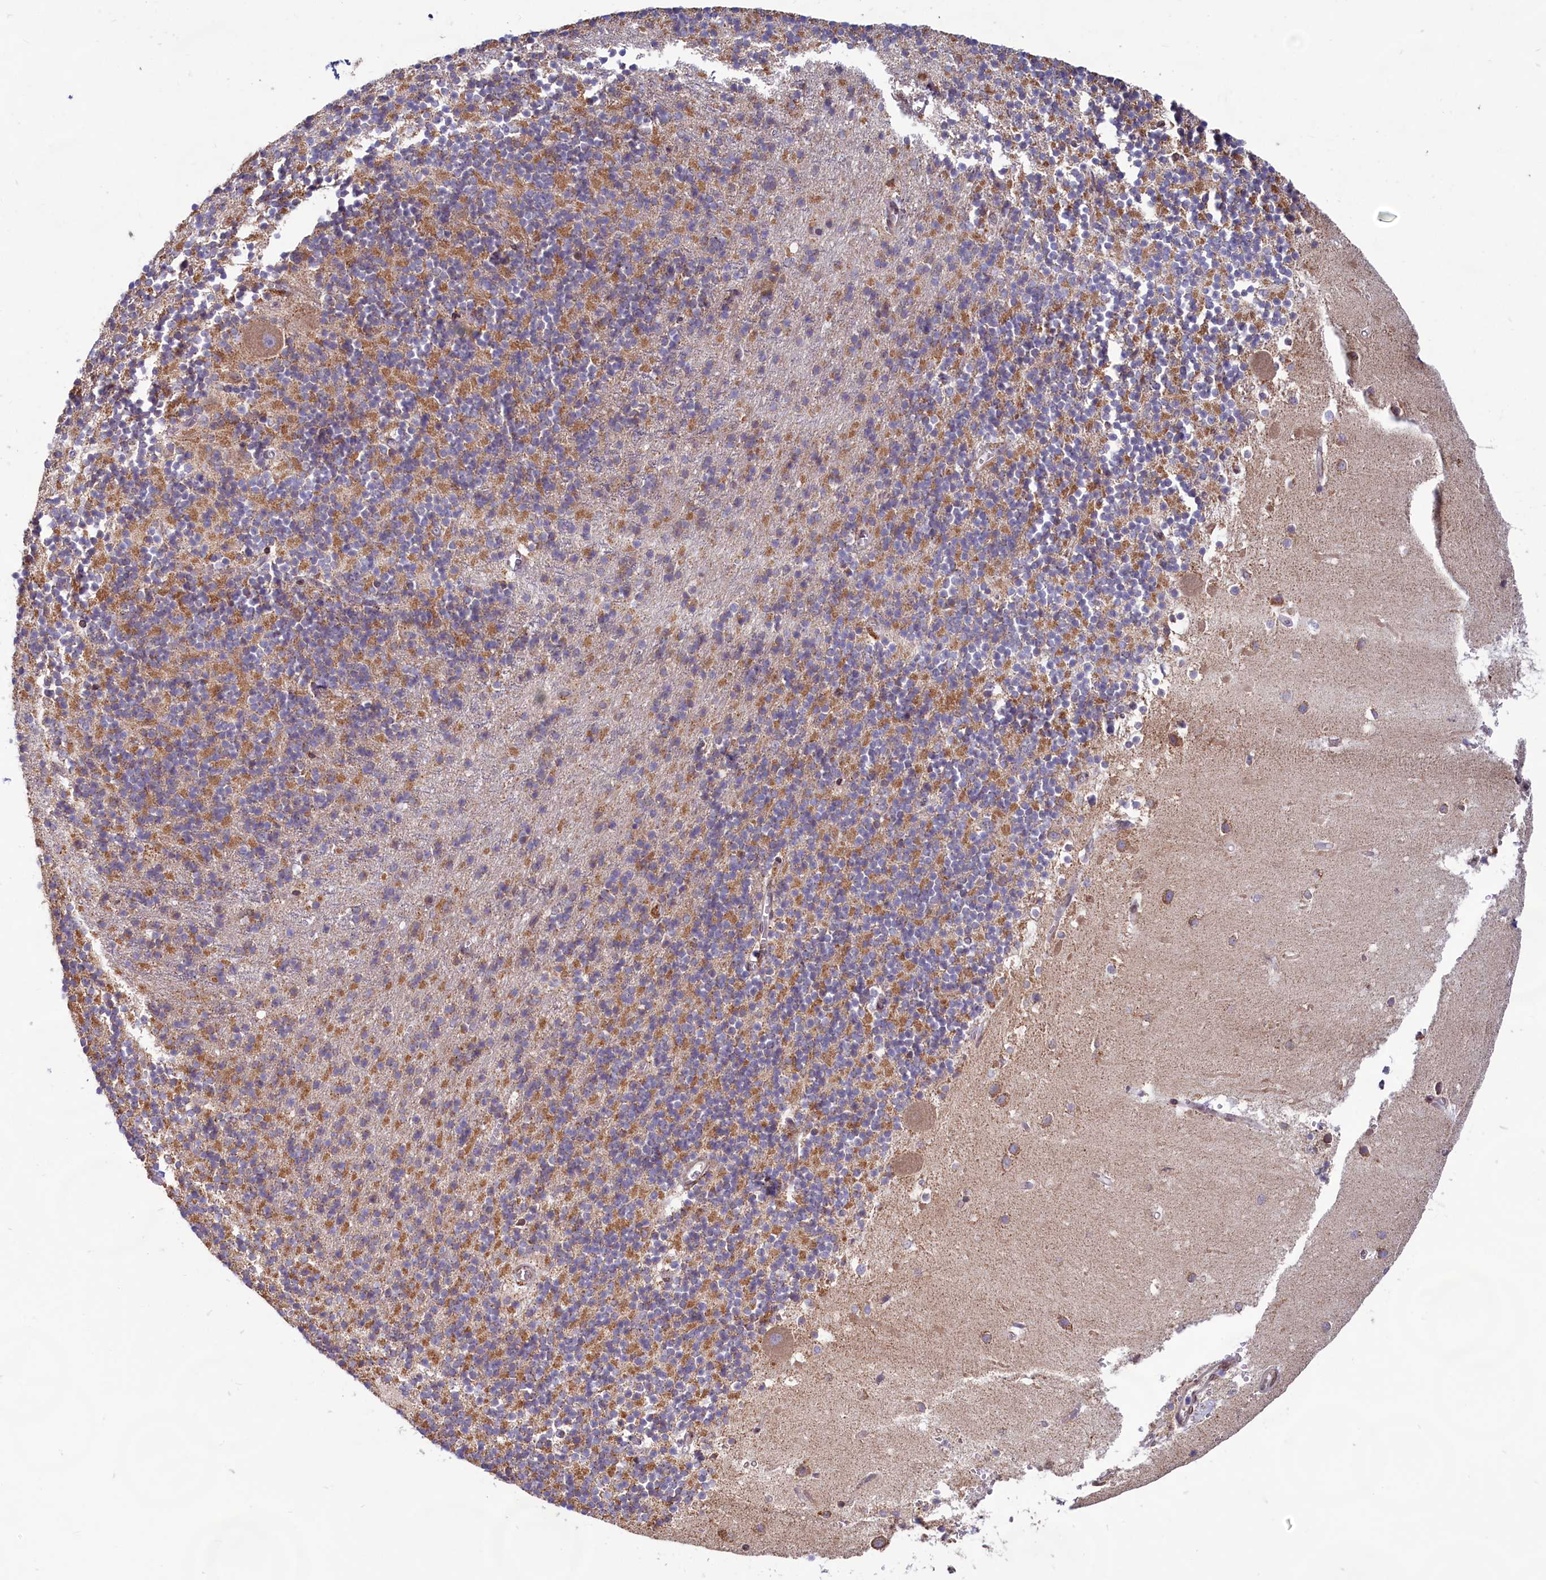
{"staining": {"intensity": "moderate", "quantity": "<25%", "location": "cytoplasmic/membranous"}, "tissue": "cerebellum", "cell_type": "Cells in granular layer", "image_type": "normal", "snomed": [{"axis": "morphology", "description": "Normal tissue, NOS"}, {"axis": "topography", "description": "Cerebellum"}], "caption": "Moderate cytoplasmic/membranous positivity is appreciated in about <25% of cells in granular layer in unremarkable cerebellum.", "gene": "TBC1D19", "patient": {"sex": "male", "age": 54}}